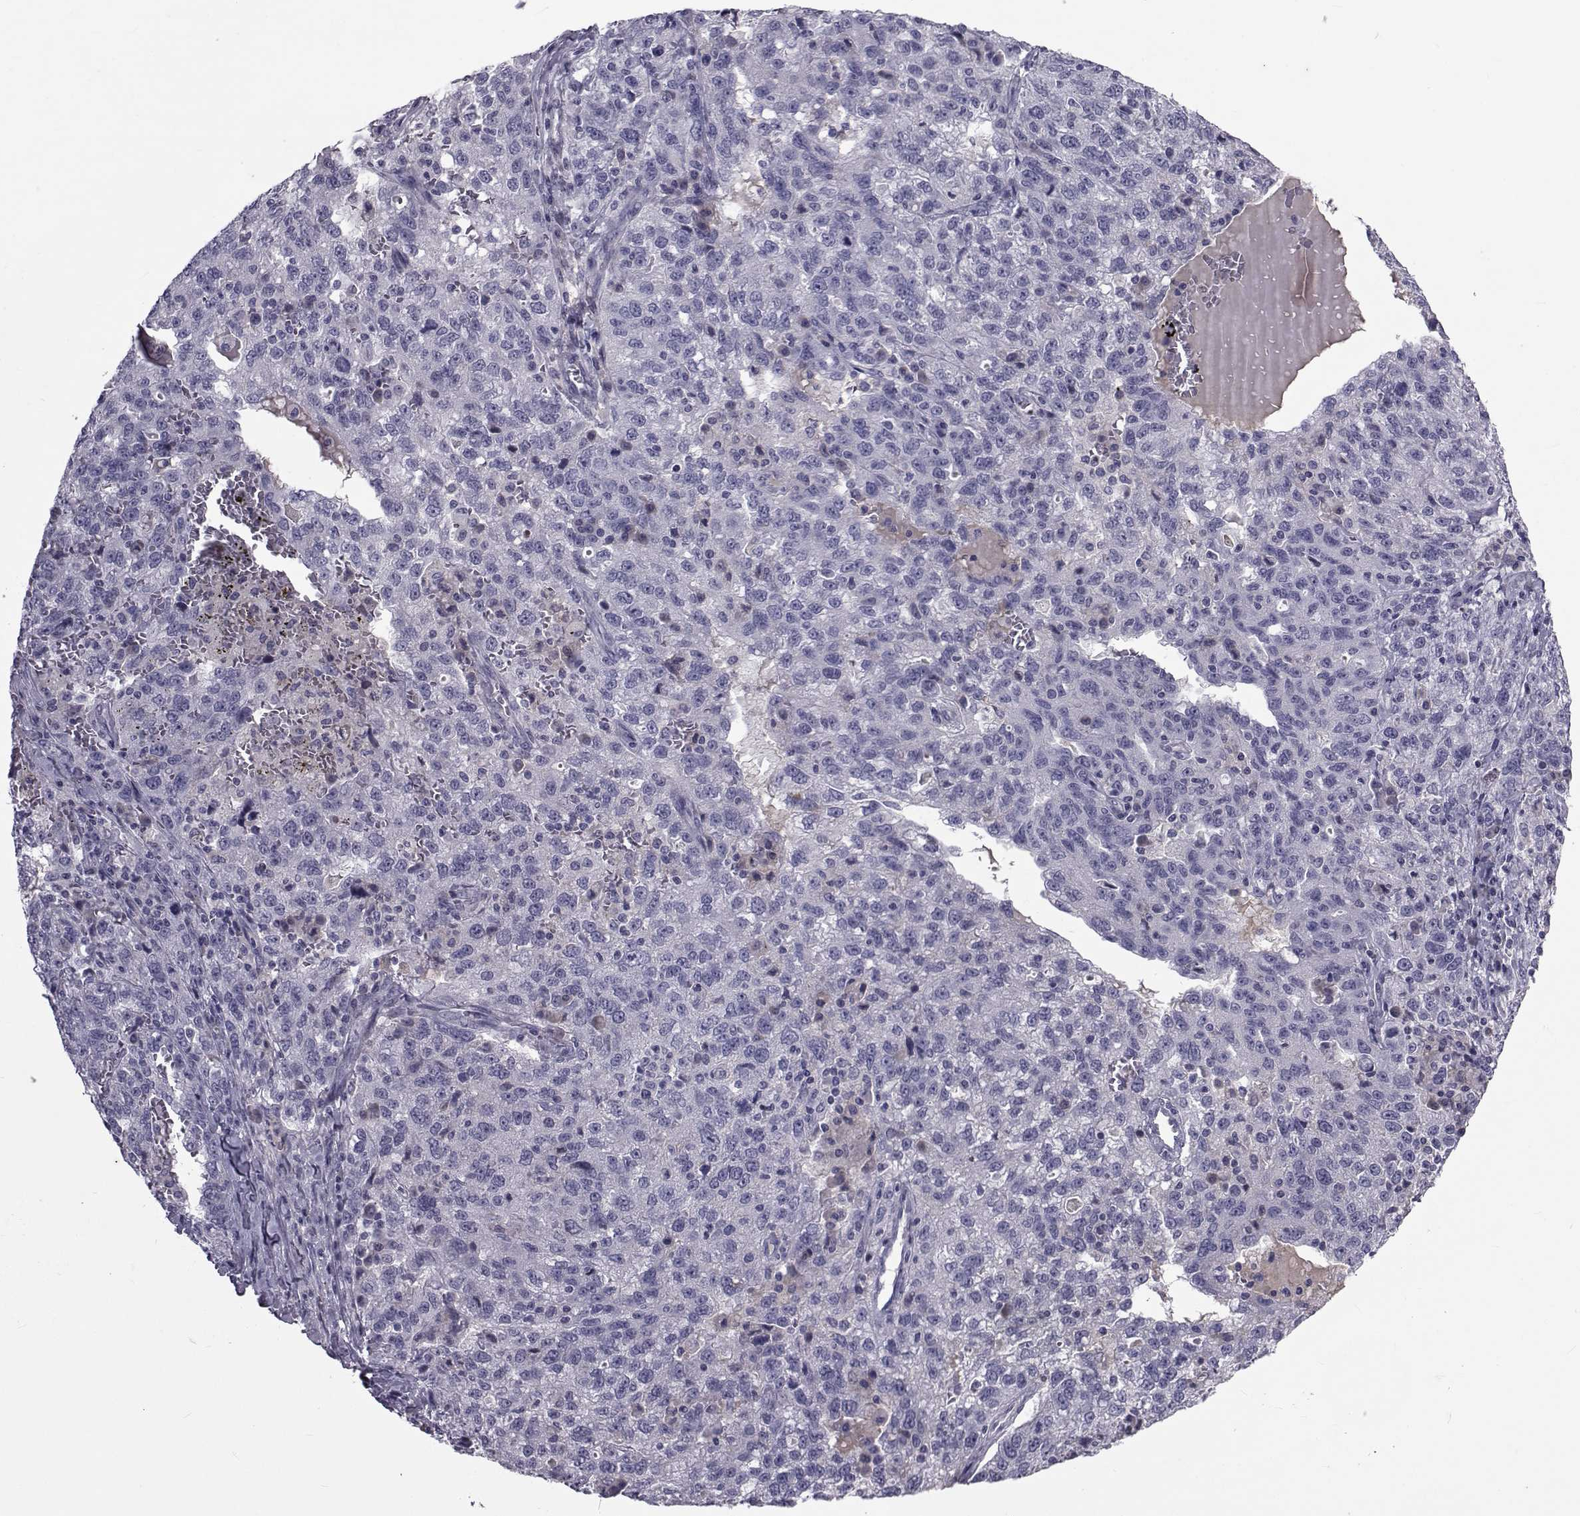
{"staining": {"intensity": "negative", "quantity": "none", "location": "none"}, "tissue": "ovarian cancer", "cell_type": "Tumor cells", "image_type": "cancer", "snomed": [{"axis": "morphology", "description": "Cystadenocarcinoma, serous, NOS"}, {"axis": "topography", "description": "Ovary"}], "caption": "There is no significant staining in tumor cells of ovarian cancer.", "gene": "PAX2", "patient": {"sex": "female", "age": 71}}